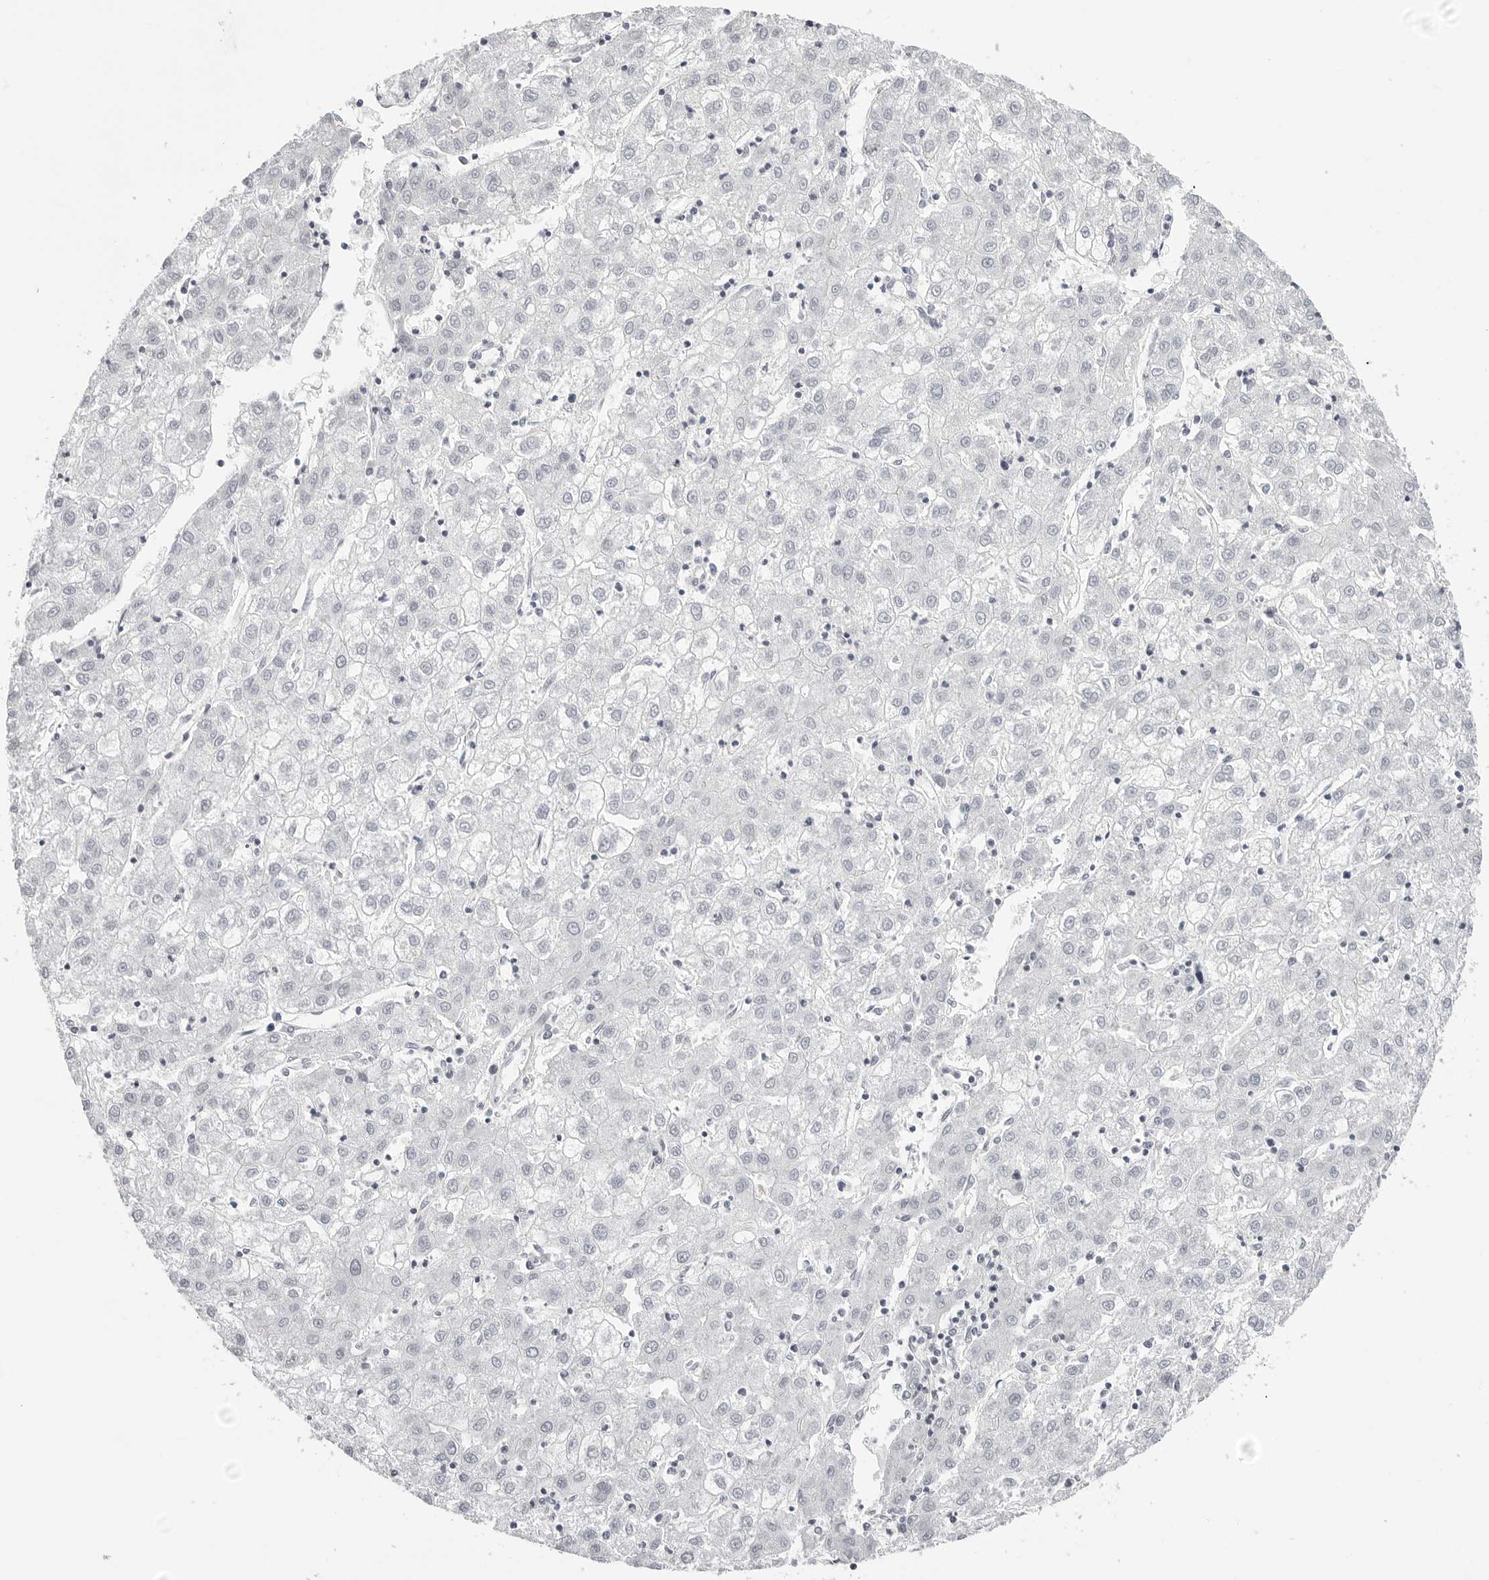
{"staining": {"intensity": "negative", "quantity": "none", "location": "none"}, "tissue": "liver cancer", "cell_type": "Tumor cells", "image_type": "cancer", "snomed": [{"axis": "morphology", "description": "Carcinoma, Hepatocellular, NOS"}, {"axis": "topography", "description": "Liver"}], "caption": "IHC of liver hepatocellular carcinoma displays no expression in tumor cells.", "gene": "YWHAG", "patient": {"sex": "male", "age": 72}}